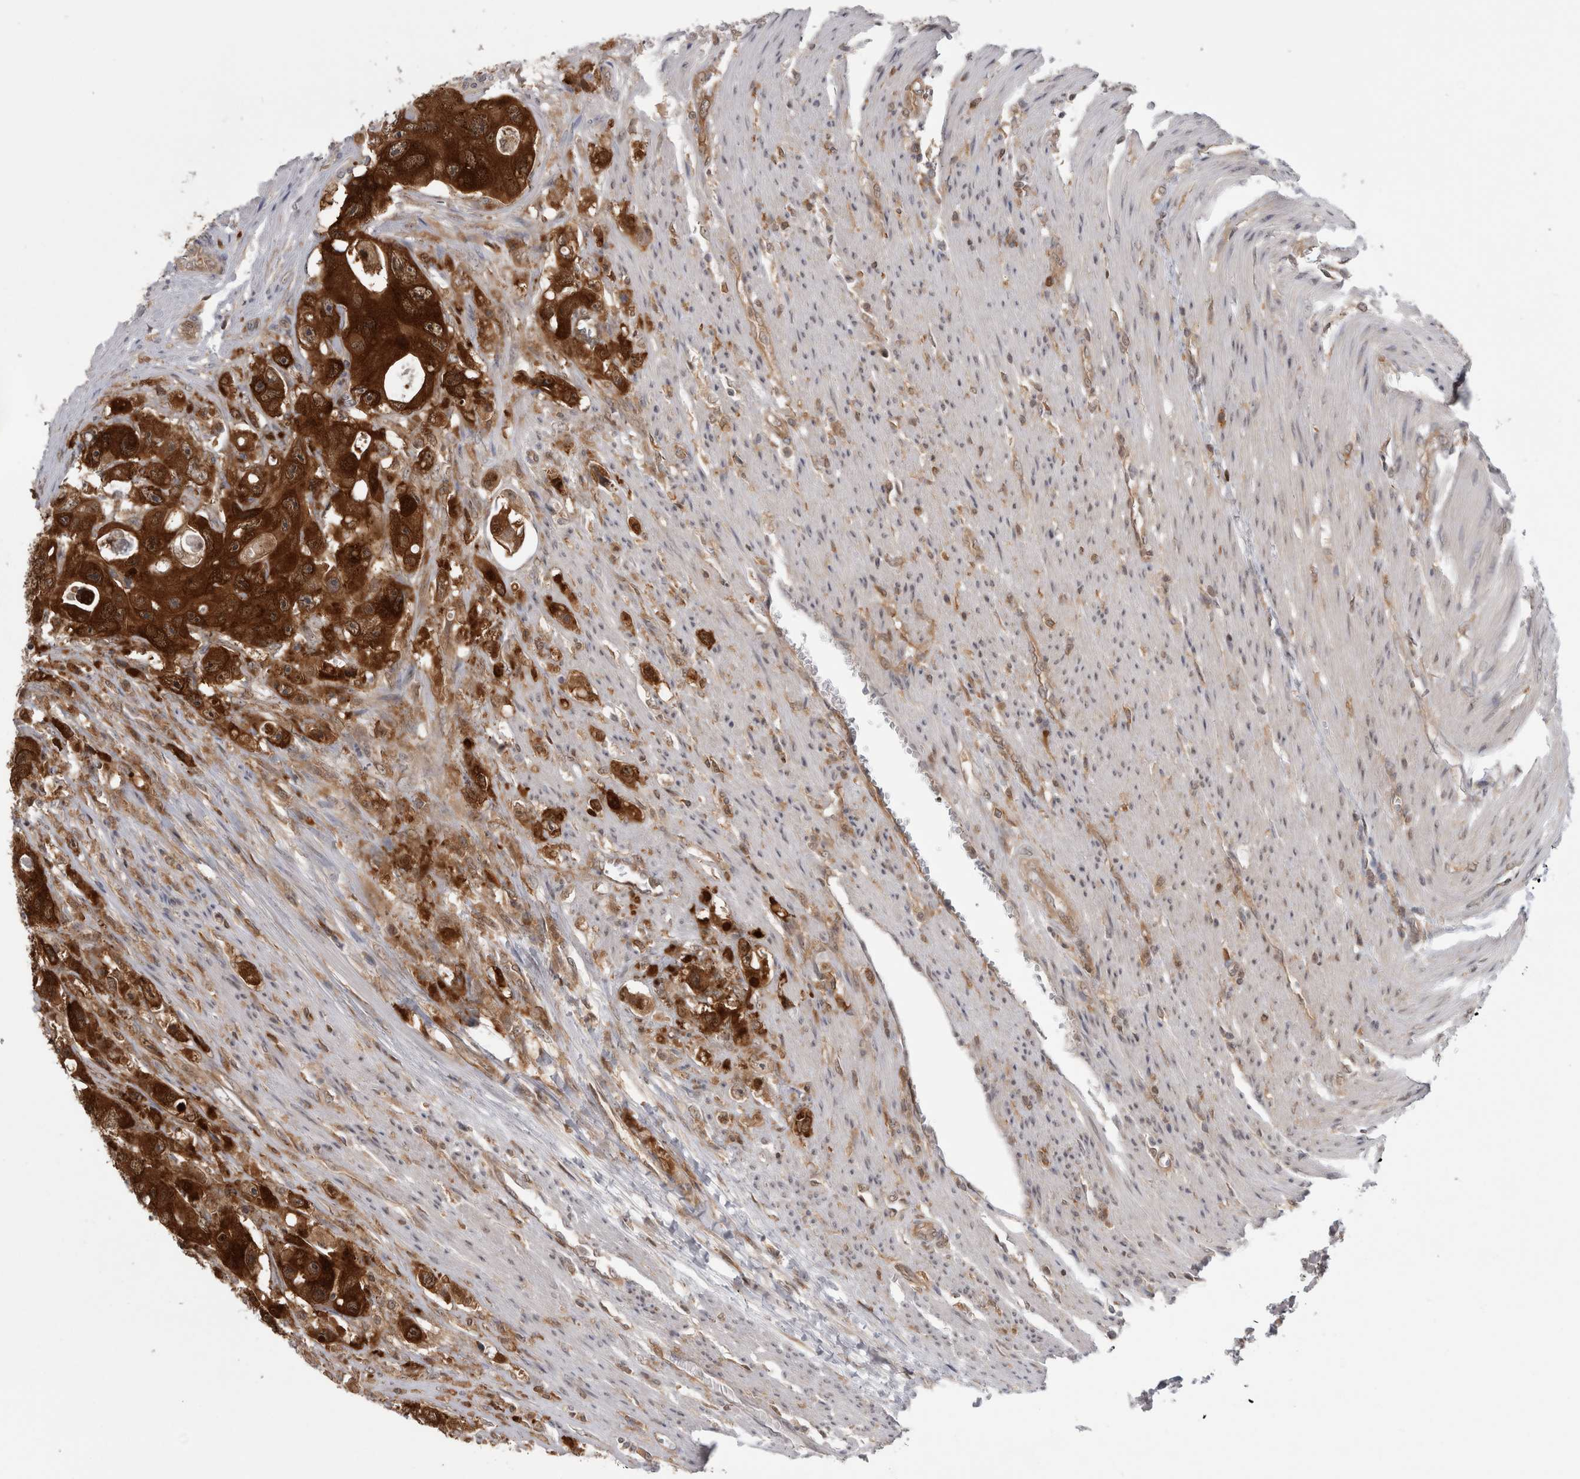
{"staining": {"intensity": "strong", "quantity": ">75%", "location": "cytoplasmic/membranous"}, "tissue": "colorectal cancer", "cell_type": "Tumor cells", "image_type": "cancer", "snomed": [{"axis": "morphology", "description": "Adenocarcinoma, NOS"}, {"axis": "topography", "description": "Colon"}], "caption": "This is an image of IHC staining of colorectal adenocarcinoma, which shows strong expression in the cytoplasmic/membranous of tumor cells.", "gene": "CACYBP", "patient": {"sex": "female", "age": 46}}